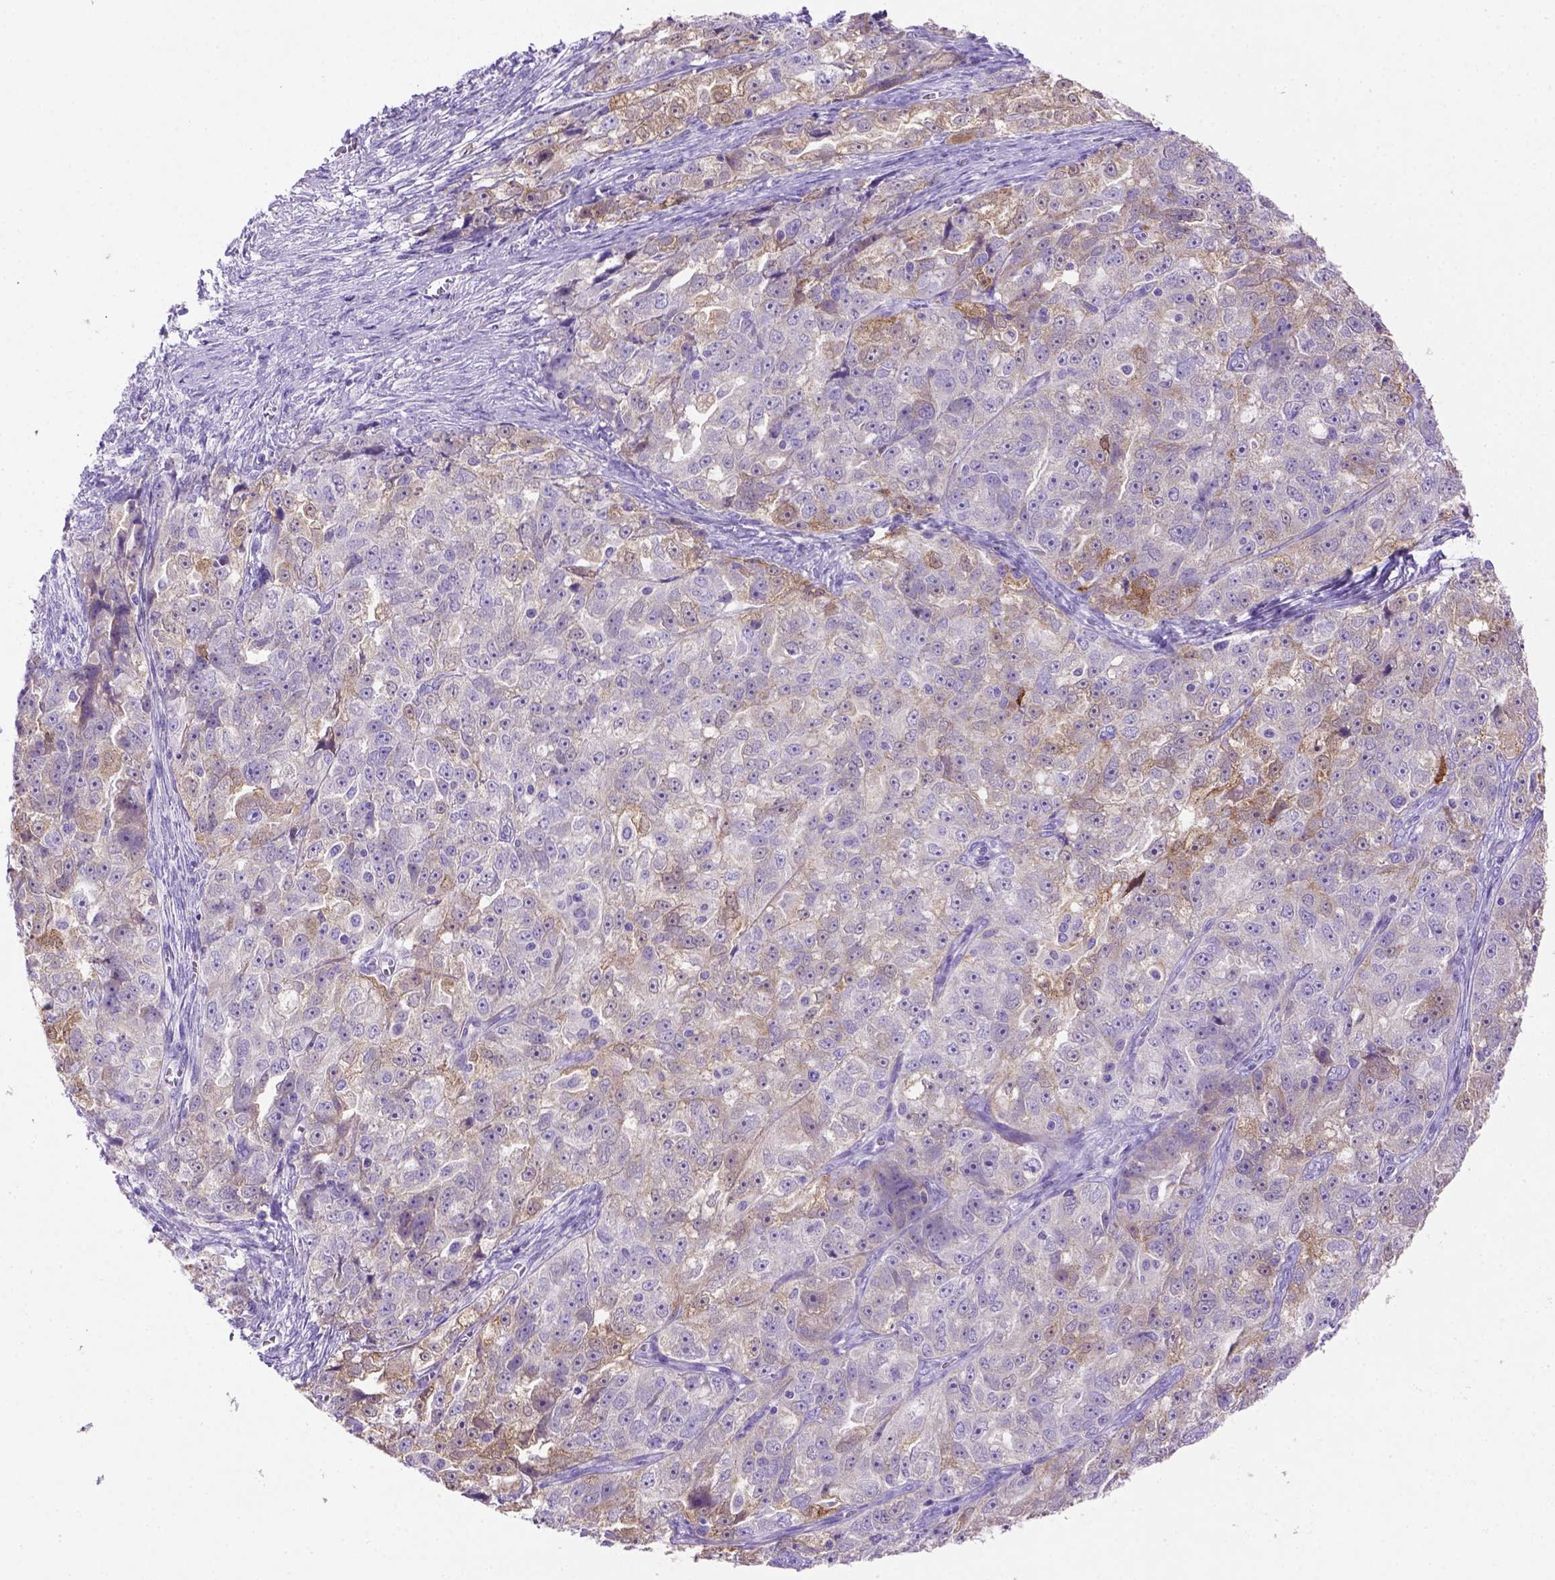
{"staining": {"intensity": "moderate", "quantity": "<25%", "location": "cytoplasmic/membranous"}, "tissue": "ovarian cancer", "cell_type": "Tumor cells", "image_type": "cancer", "snomed": [{"axis": "morphology", "description": "Cystadenocarcinoma, serous, NOS"}, {"axis": "topography", "description": "Ovary"}], "caption": "A low amount of moderate cytoplasmic/membranous positivity is appreciated in approximately <25% of tumor cells in ovarian cancer tissue. (DAB (3,3'-diaminobenzidine) = brown stain, brightfield microscopy at high magnification).", "gene": "SIRPD", "patient": {"sex": "female", "age": 51}}